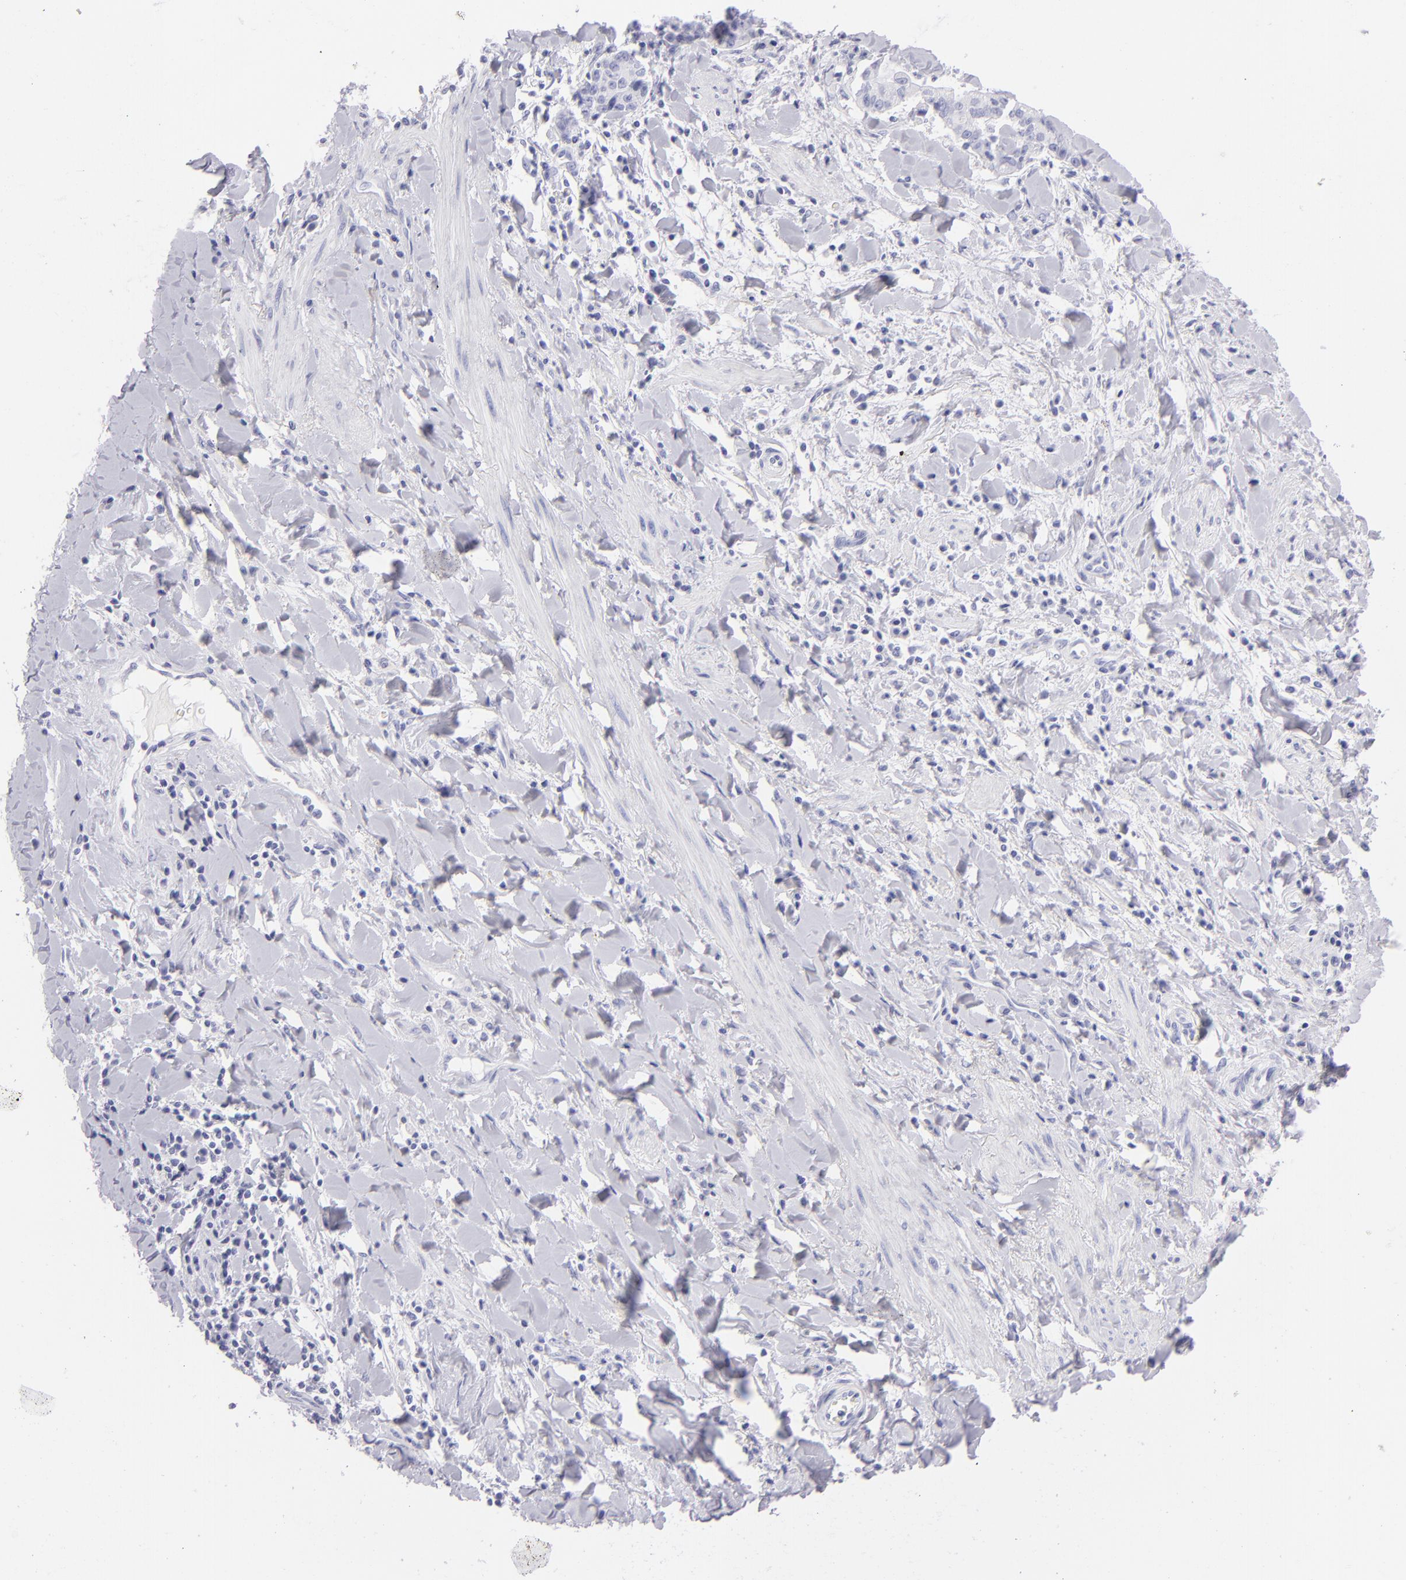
{"staining": {"intensity": "negative", "quantity": "none", "location": "none"}, "tissue": "liver cancer", "cell_type": "Tumor cells", "image_type": "cancer", "snomed": [{"axis": "morphology", "description": "Cholangiocarcinoma"}, {"axis": "topography", "description": "Liver"}], "caption": "Liver cancer (cholangiocarcinoma) was stained to show a protein in brown. There is no significant staining in tumor cells. The staining is performed using DAB brown chromogen with nuclei counter-stained in using hematoxylin.", "gene": "PRPH", "patient": {"sex": "male", "age": 57}}